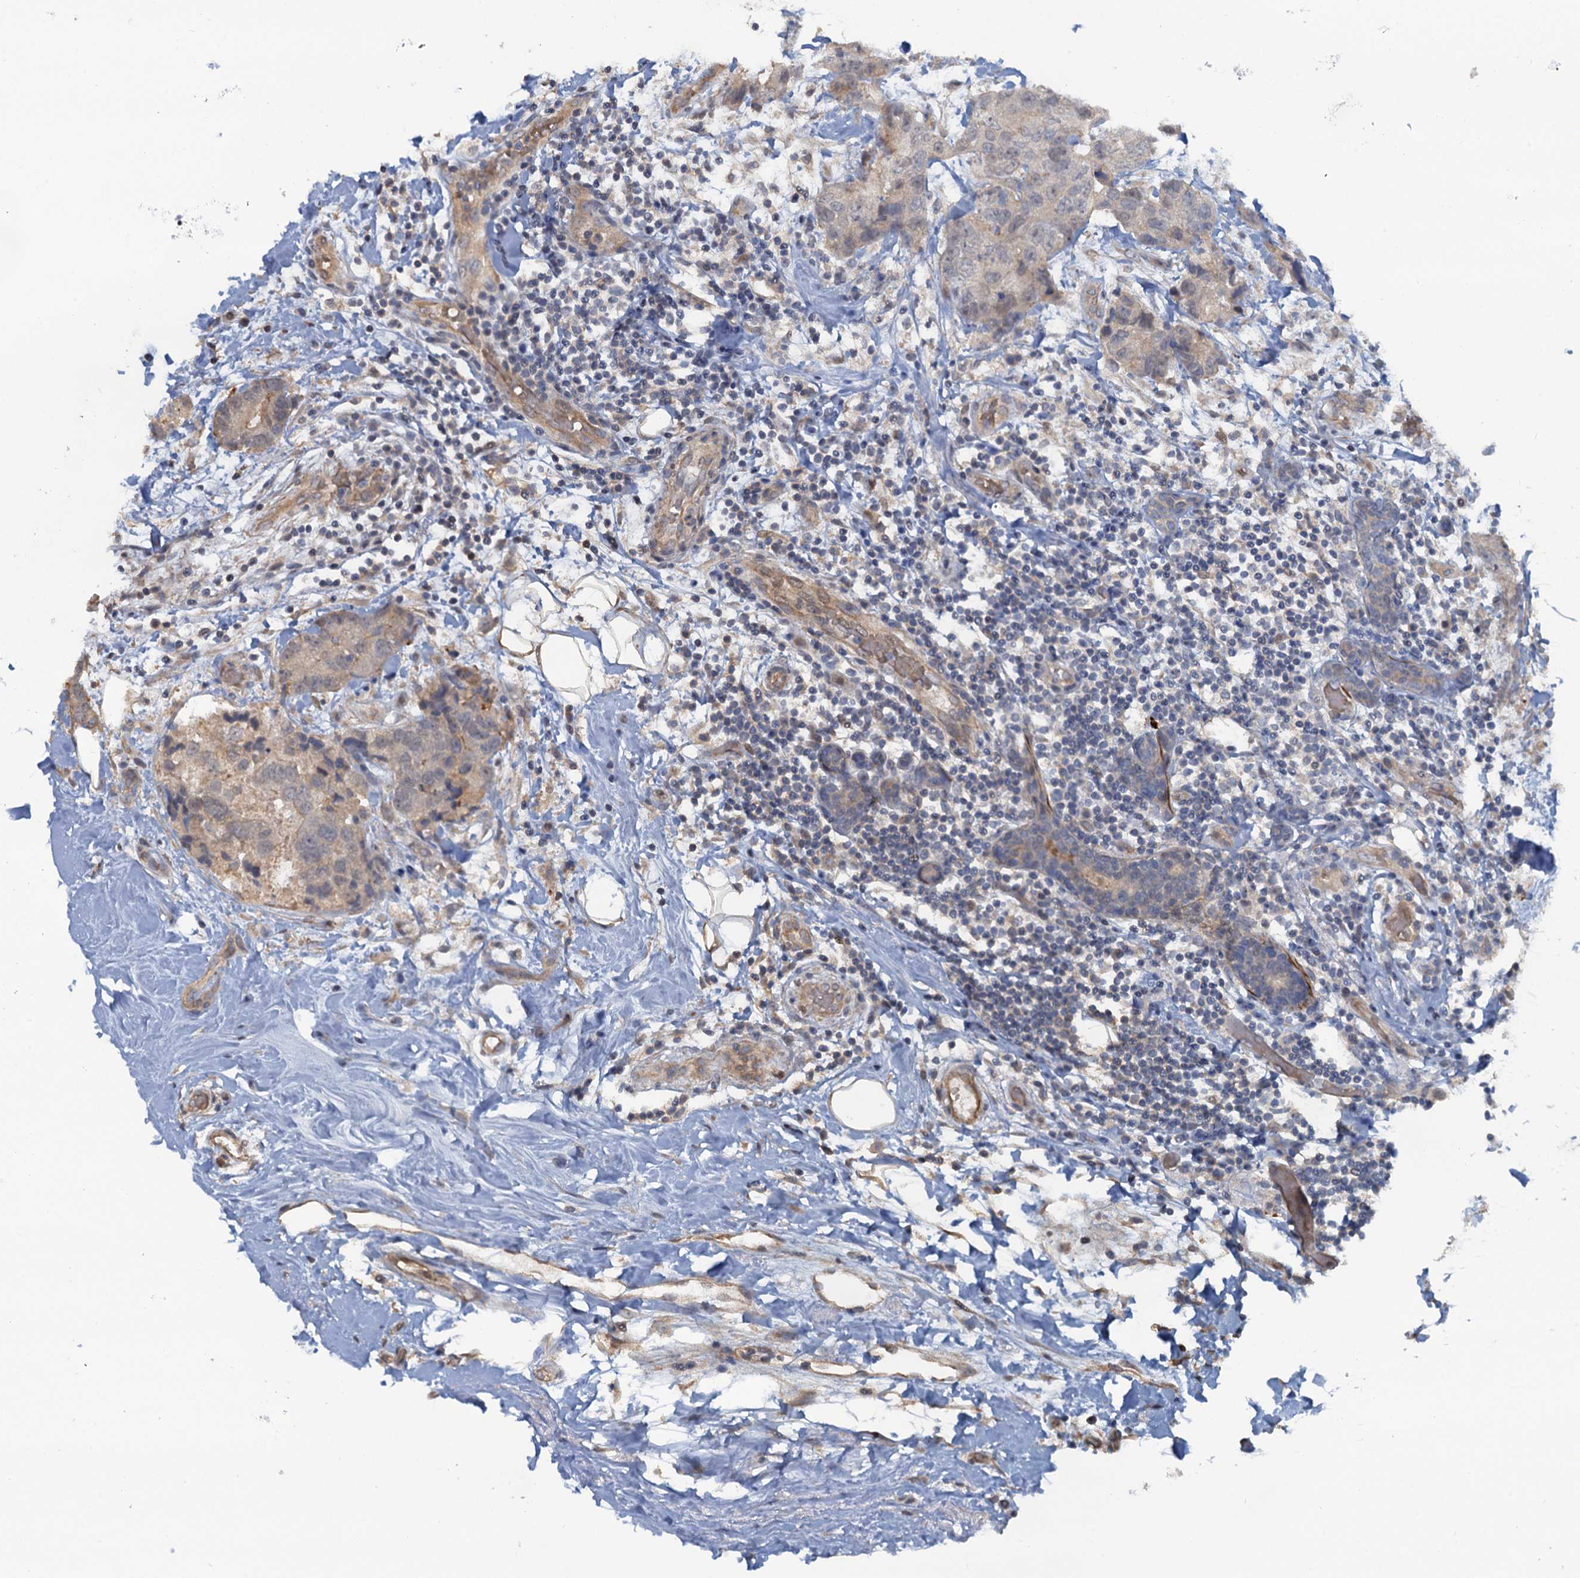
{"staining": {"intensity": "weak", "quantity": "<25%", "location": "cytoplasmic/membranous"}, "tissue": "breast cancer", "cell_type": "Tumor cells", "image_type": "cancer", "snomed": [{"axis": "morphology", "description": "Duct carcinoma"}, {"axis": "topography", "description": "Breast"}], "caption": "High magnification brightfield microscopy of invasive ductal carcinoma (breast) stained with DAB (brown) and counterstained with hematoxylin (blue): tumor cells show no significant positivity.", "gene": "MYO16", "patient": {"sex": "female", "age": 62}}